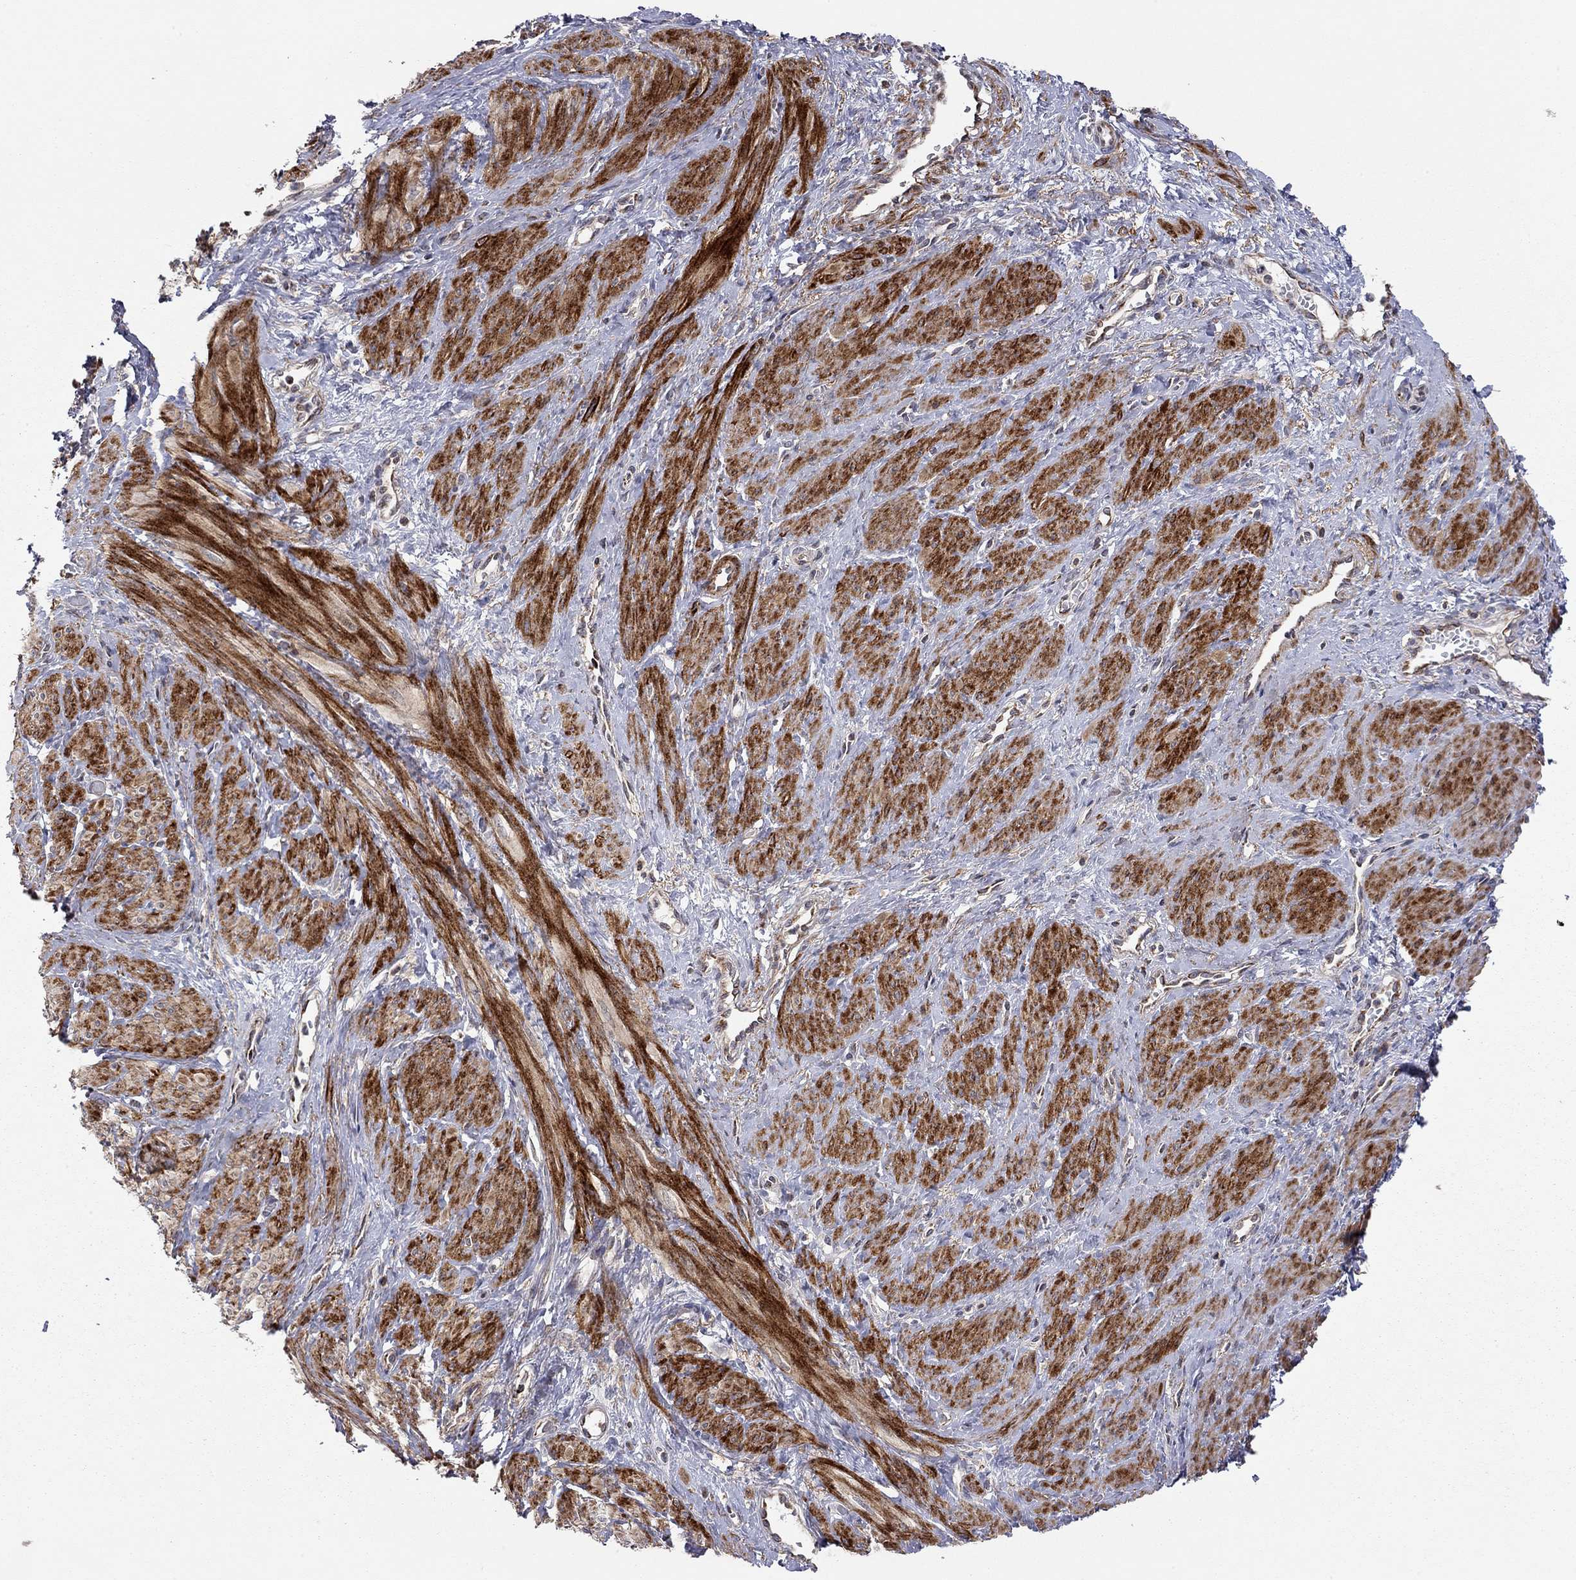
{"staining": {"intensity": "strong", "quantity": "25%-75%", "location": "cytoplasmic/membranous"}, "tissue": "smooth muscle", "cell_type": "Smooth muscle cells", "image_type": "normal", "snomed": [{"axis": "morphology", "description": "Normal tissue, NOS"}, {"axis": "topography", "description": "Smooth muscle"}, {"axis": "topography", "description": "Uterus"}], "caption": "Immunohistochemical staining of normal human smooth muscle displays 25%-75% levels of strong cytoplasmic/membranous protein expression in about 25%-75% of smooth muscle cells.", "gene": "IDS", "patient": {"sex": "female", "age": 39}}